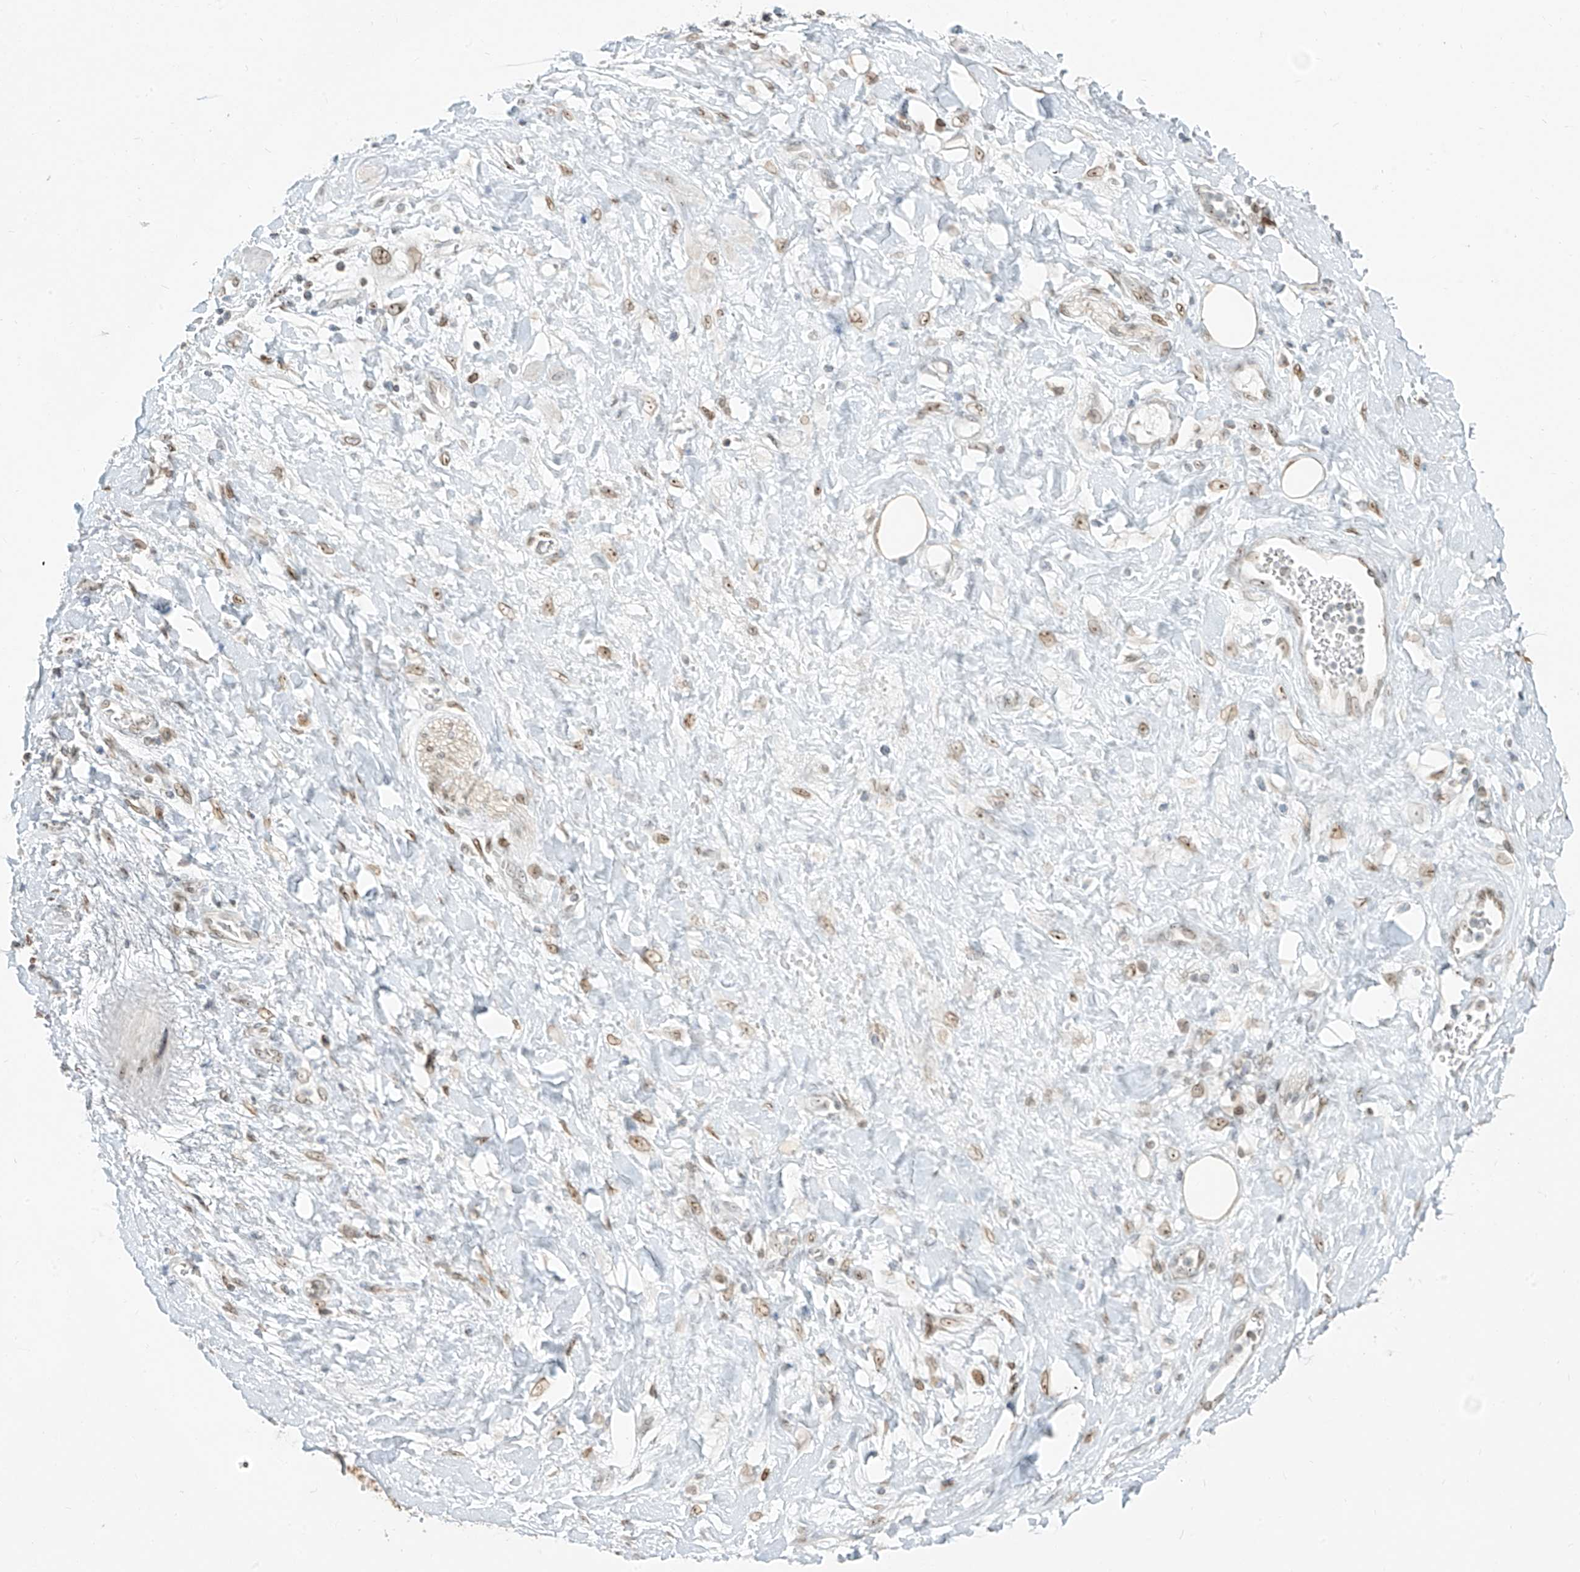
{"staining": {"intensity": "weak", "quantity": ">75%", "location": "cytoplasmic/membranous,nuclear"}, "tissue": "adipose tissue", "cell_type": "Adipocytes", "image_type": "normal", "snomed": [{"axis": "morphology", "description": "Normal tissue, NOS"}, {"axis": "morphology", "description": "Adenocarcinoma, NOS"}, {"axis": "topography", "description": "Pancreas"}, {"axis": "topography", "description": "Peripheral nerve tissue"}], "caption": "IHC of unremarkable human adipose tissue exhibits low levels of weak cytoplasmic/membranous,nuclear staining in about >75% of adipocytes. The staining was performed using DAB, with brown indicating positive protein expression. Nuclei are stained blue with hematoxylin.", "gene": "SAMD15", "patient": {"sex": "male", "age": 59}}